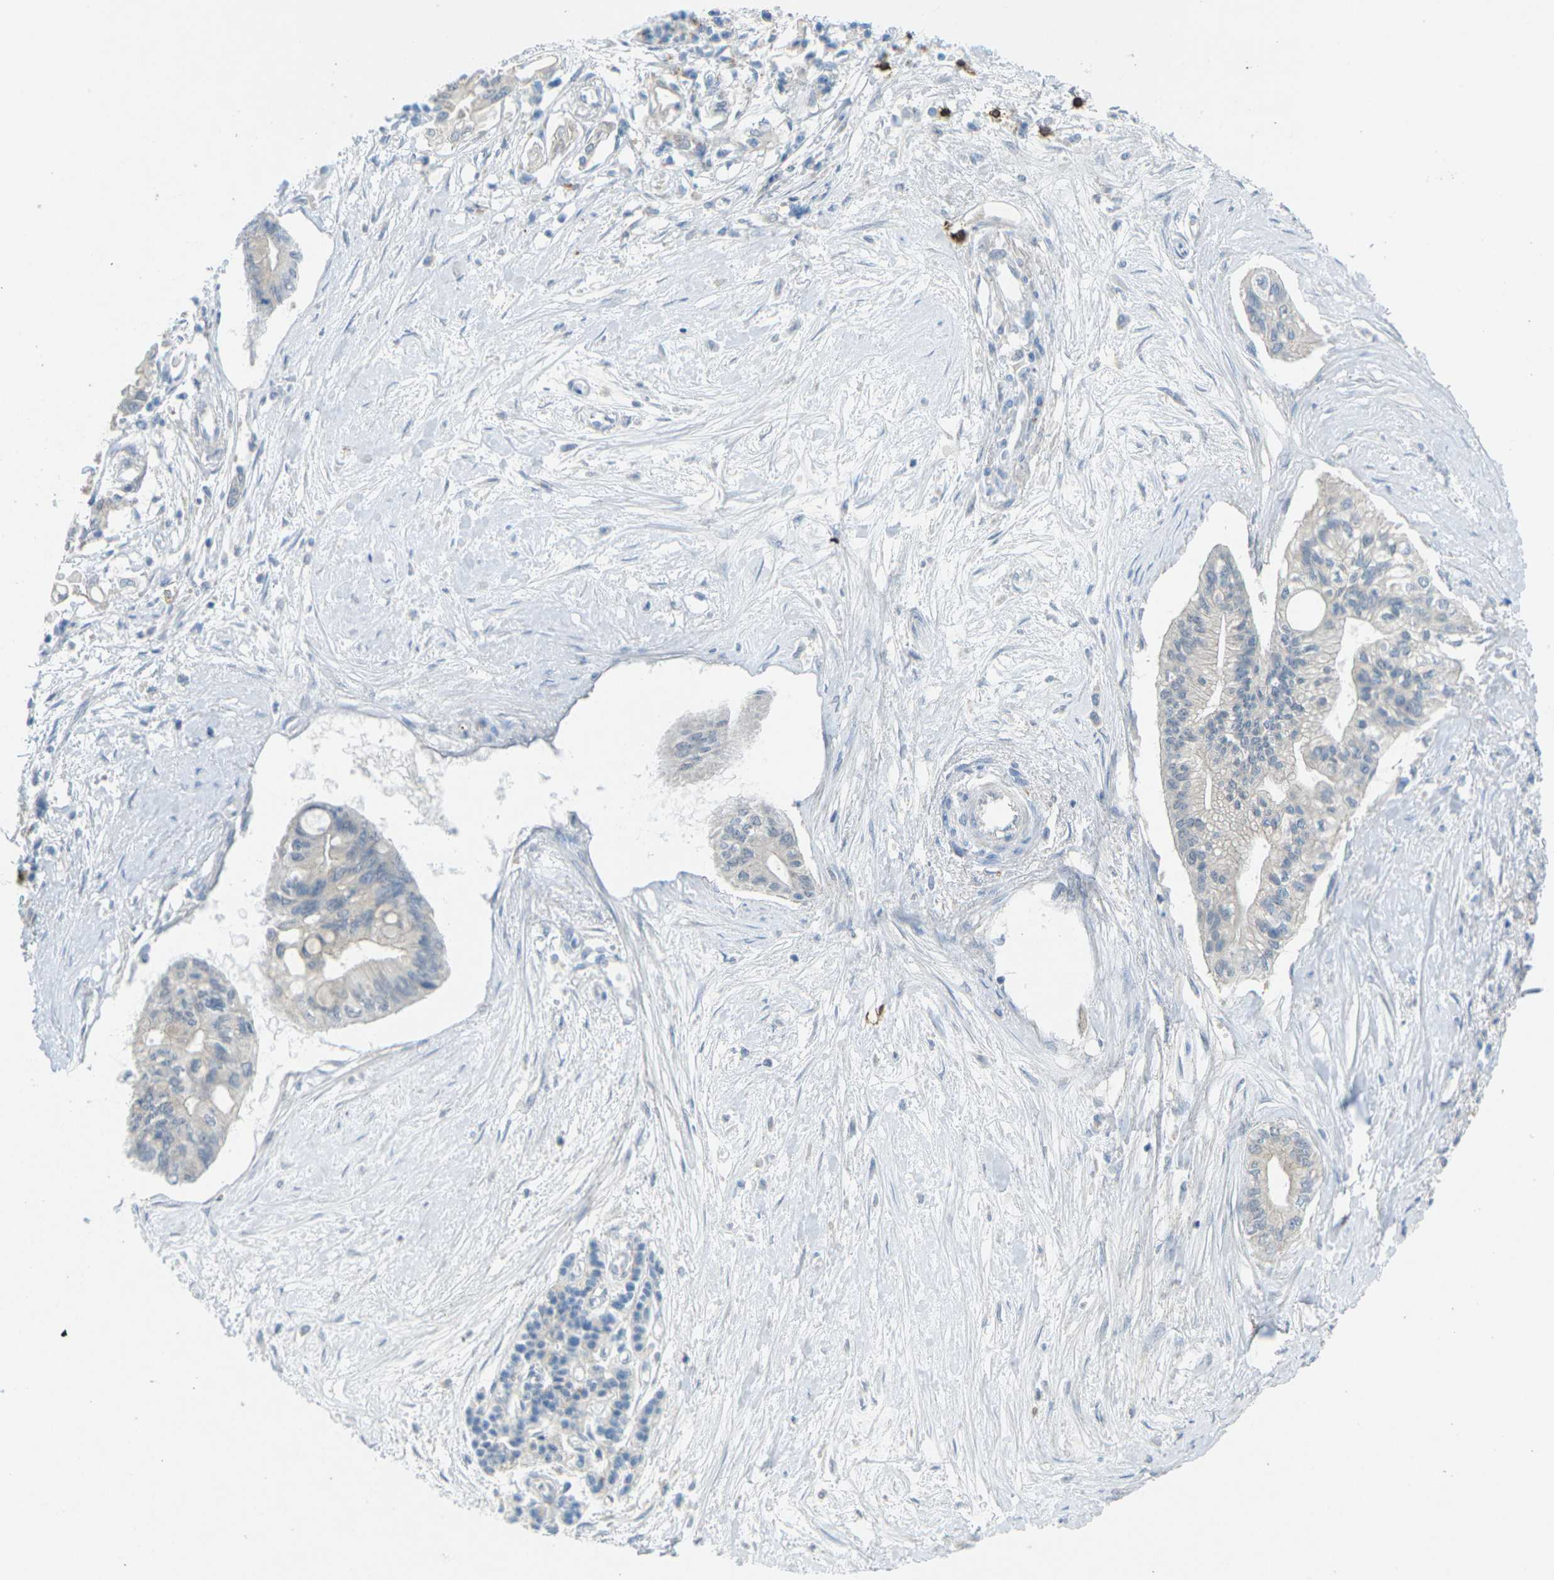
{"staining": {"intensity": "negative", "quantity": "none", "location": "none"}, "tissue": "pancreatic cancer", "cell_type": "Tumor cells", "image_type": "cancer", "snomed": [{"axis": "morphology", "description": "Adenocarcinoma, NOS"}, {"axis": "topography", "description": "Pancreas"}], "caption": "A photomicrograph of human pancreatic adenocarcinoma is negative for staining in tumor cells. The staining is performed using DAB brown chromogen with nuclei counter-stained in using hematoxylin.", "gene": "CD19", "patient": {"sex": "female", "age": 77}}